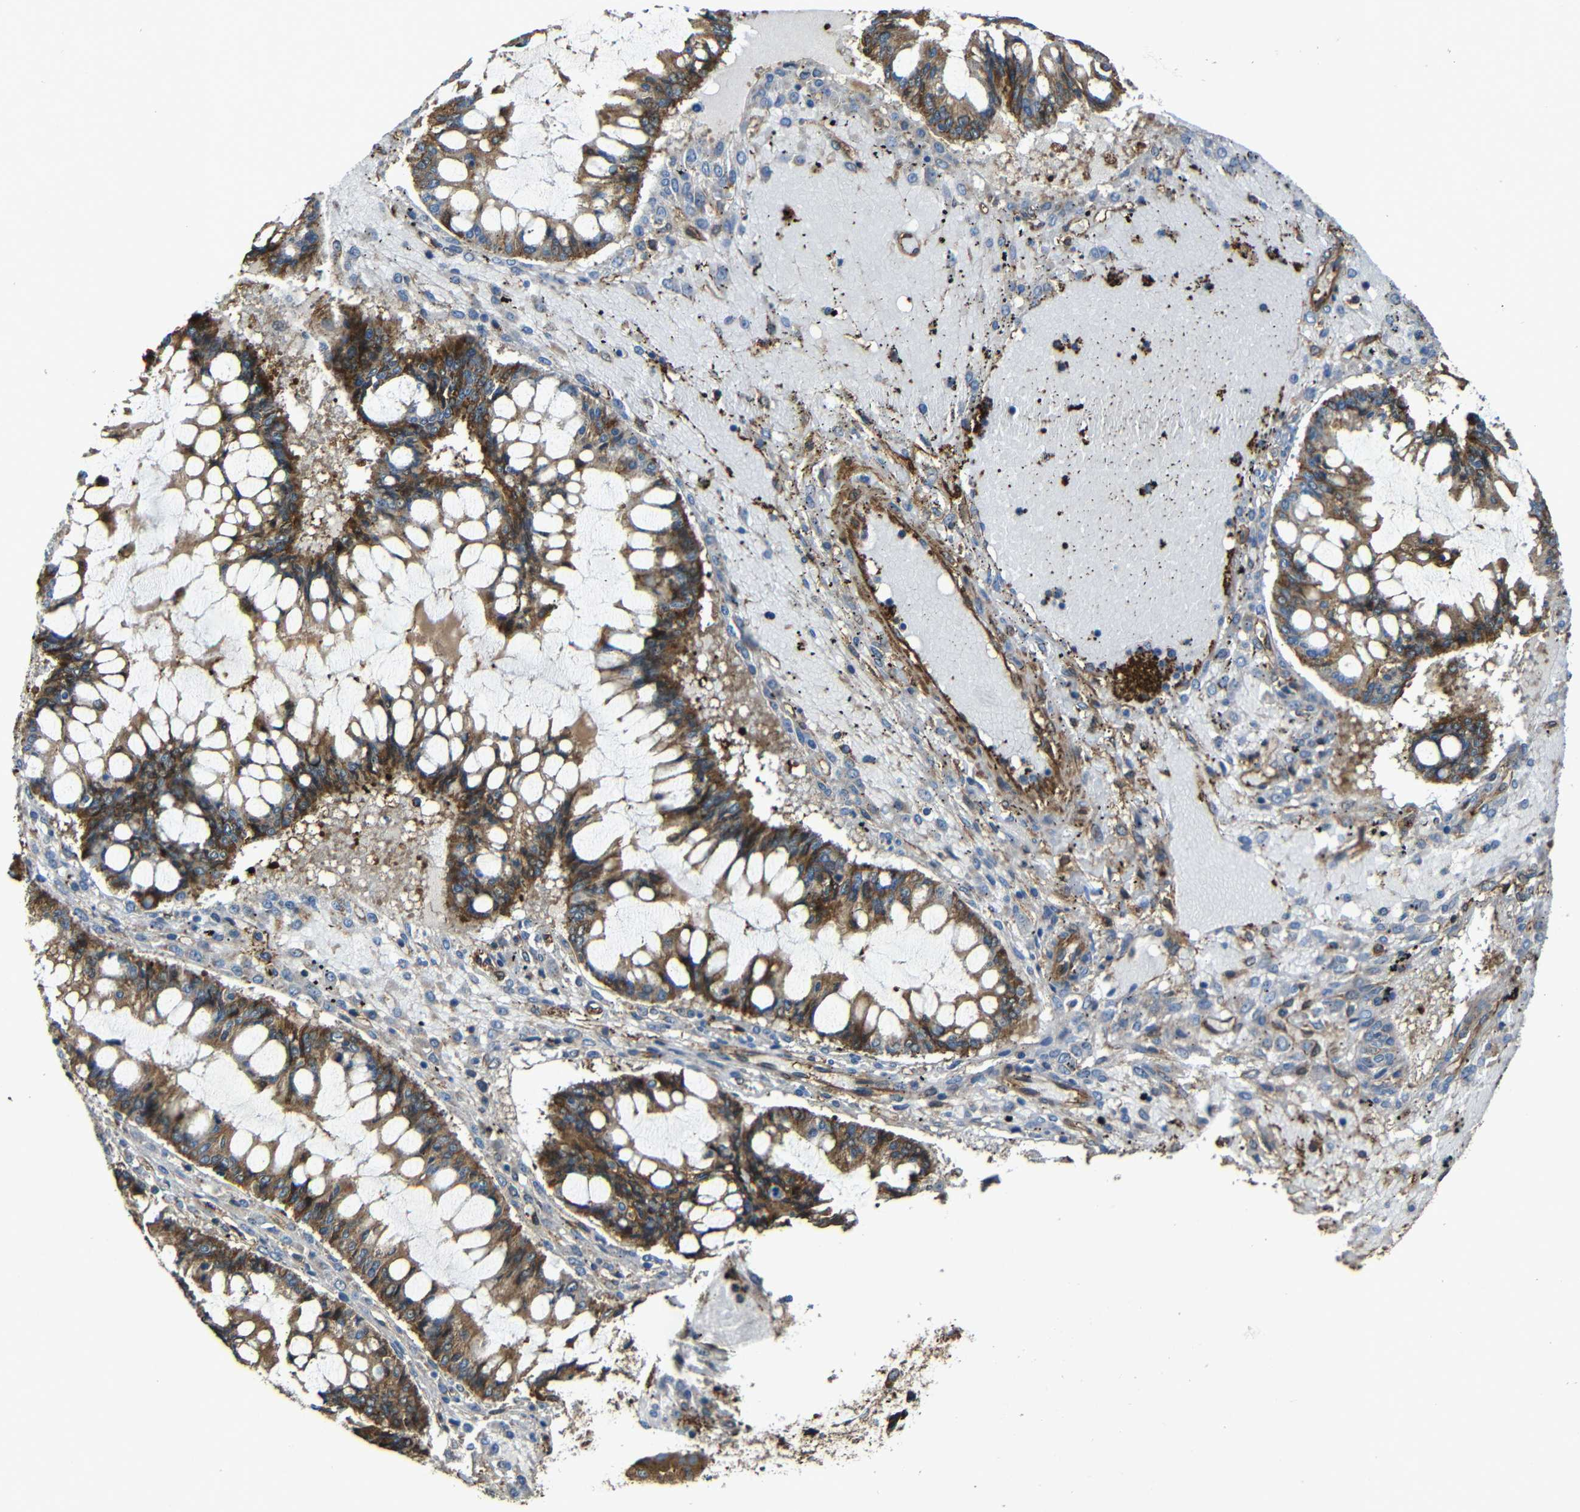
{"staining": {"intensity": "moderate", "quantity": ">75%", "location": "cytoplasmic/membranous"}, "tissue": "ovarian cancer", "cell_type": "Tumor cells", "image_type": "cancer", "snomed": [{"axis": "morphology", "description": "Cystadenocarcinoma, mucinous, NOS"}, {"axis": "topography", "description": "Ovary"}], "caption": "The immunohistochemical stain highlights moderate cytoplasmic/membranous positivity in tumor cells of ovarian mucinous cystadenocarcinoma tissue.", "gene": "PTCH1", "patient": {"sex": "female", "age": 73}}